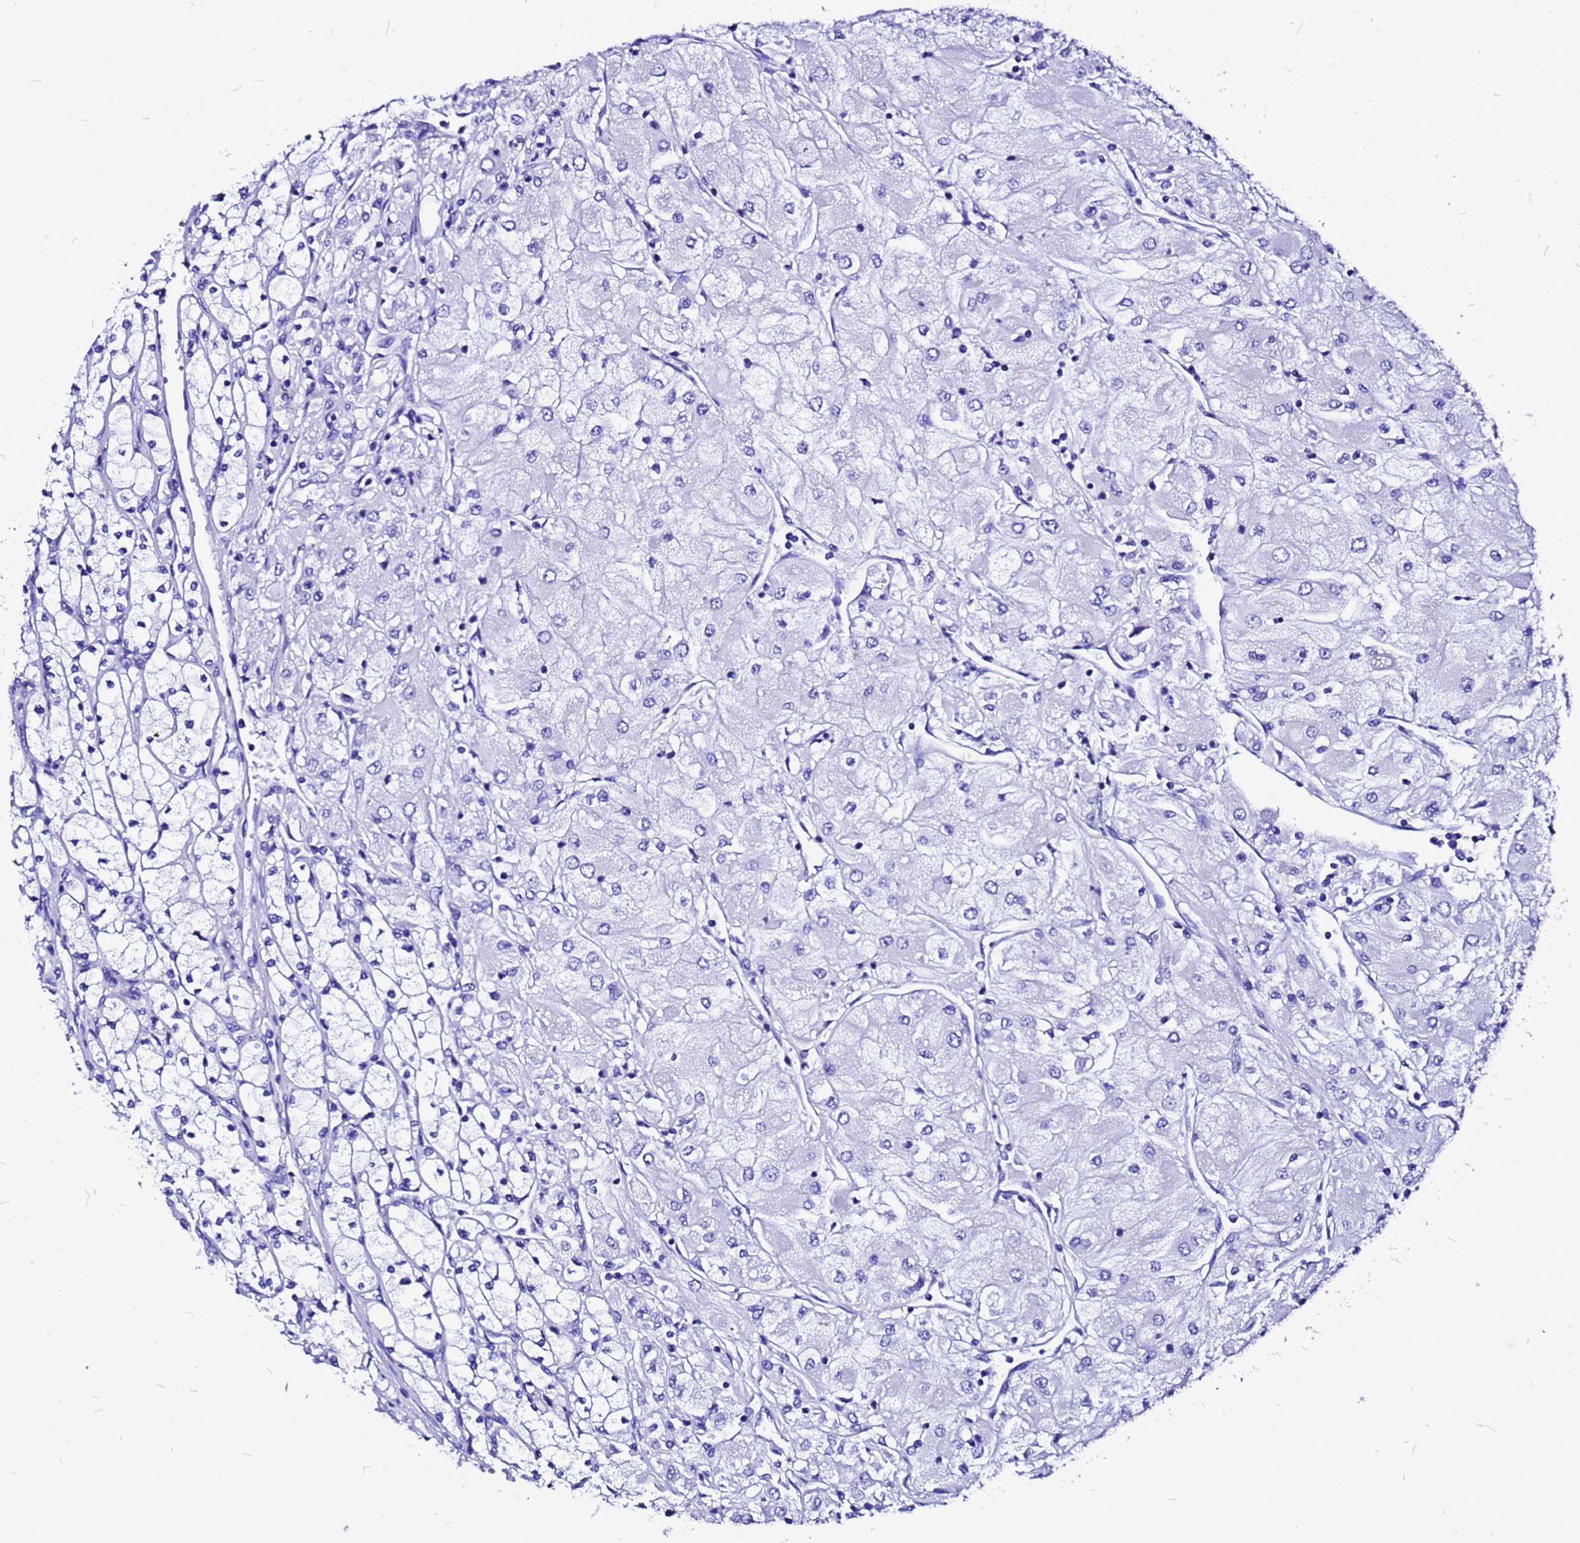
{"staining": {"intensity": "negative", "quantity": "none", "location": "none"}, "tissue": "renal cancer", "cell_type": "Tumor cells", "image_type": "cancer", "snomed": [{"axis": "morphology", "description": "Adenocarcinoma, NOS"}, {"axis": "topography", "description": "Kidney"}], "caption": "Tumor cells show no significant positivity in renal cancer.", "gene": "HERC4", "patient": {"sex": "male", "age": 80}}